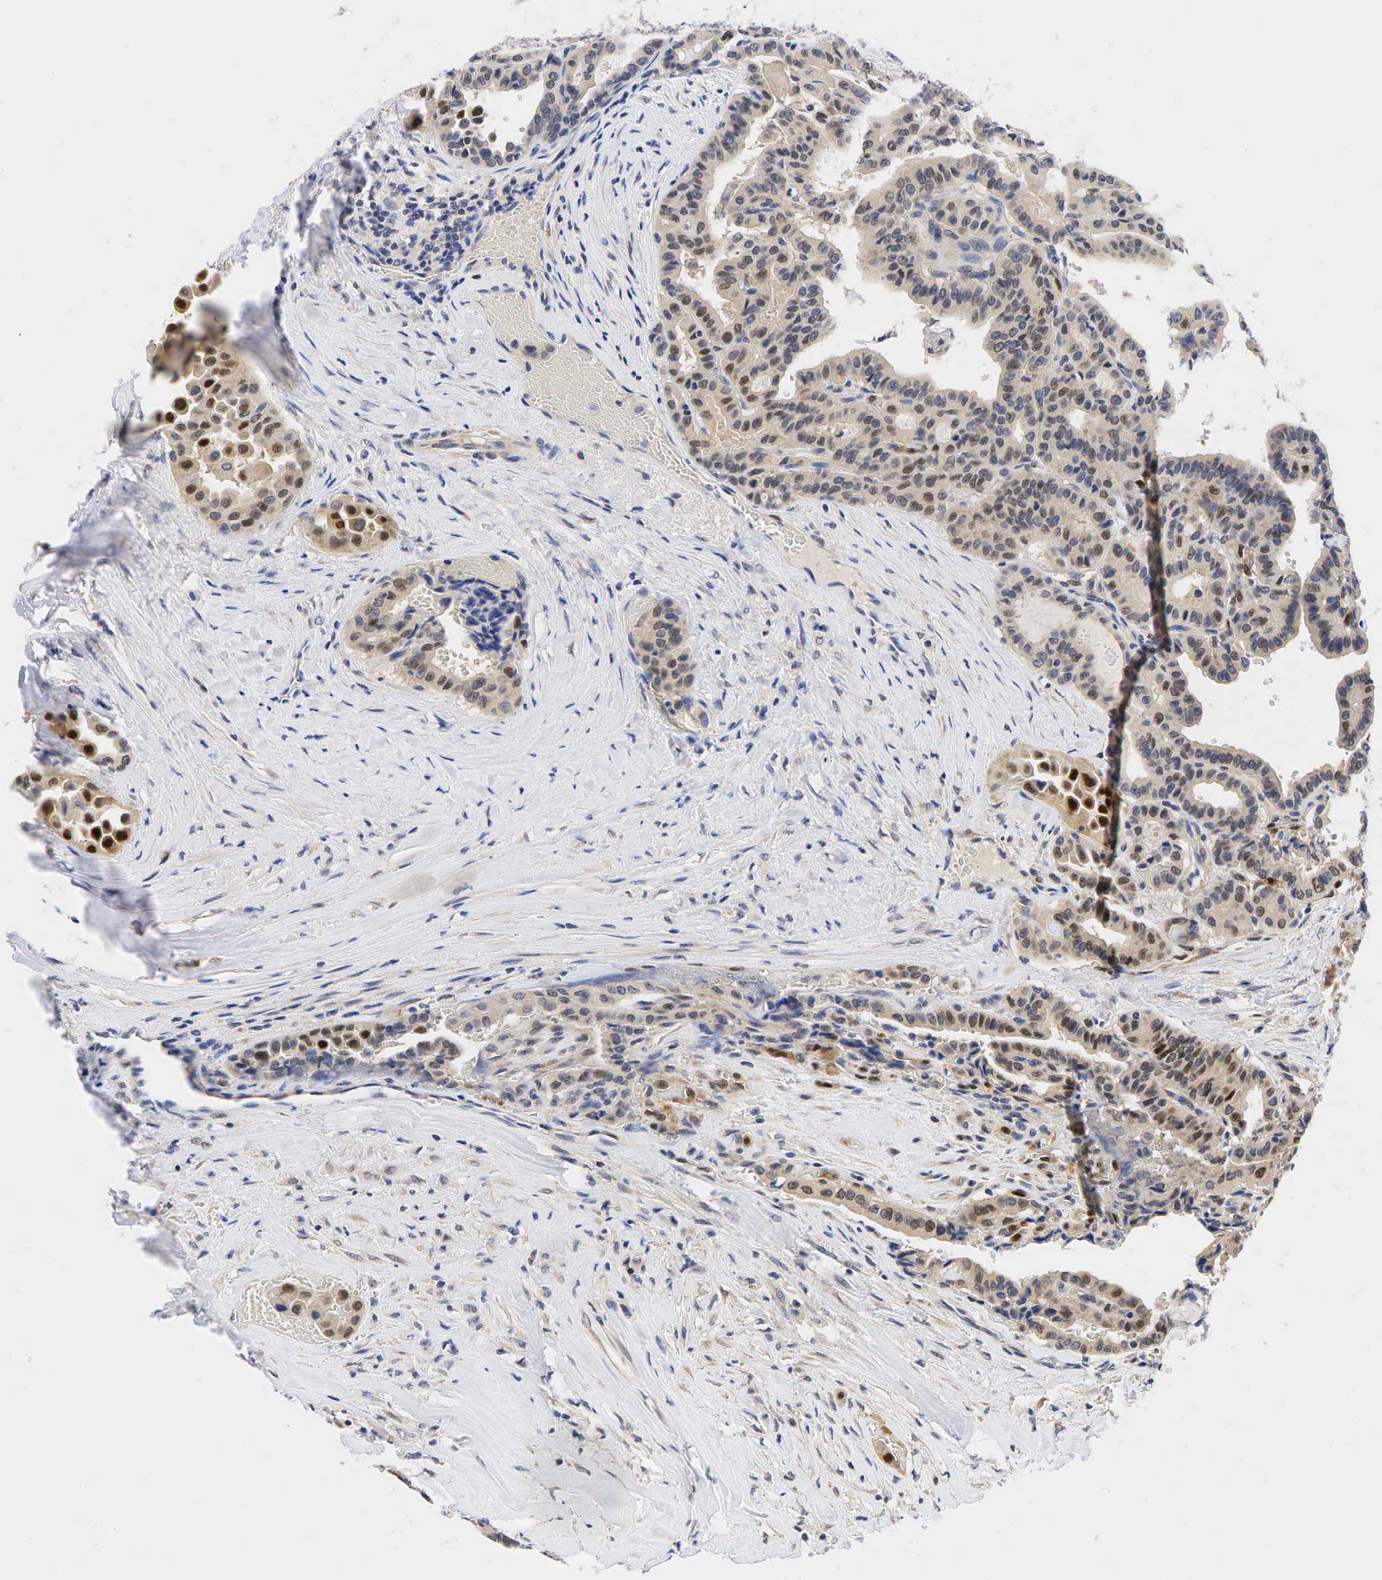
{"staining": {"intensity": "moderate", "quantity": "<25%", "location": "nuclear"}, "tissue": "thyroid cancer", "cell_type": "Tumor cells", "image_type": "cancer", "snomed": [{"axis": "morphology", "description": "Papillary adenocarcinoma, NOS"}, {"axis": "topography", "description": "Thyroid gland"}], "caption": "This histopathology image reveals immunohistochemistry (IHC) staining of human thyroid cancer (papillary adenocarcinoma), with low moderate nuclear positivity in approximately <25% of tumor cells.", "gene": "CCND1", "patient": {"sex": "male", "age": 87}}